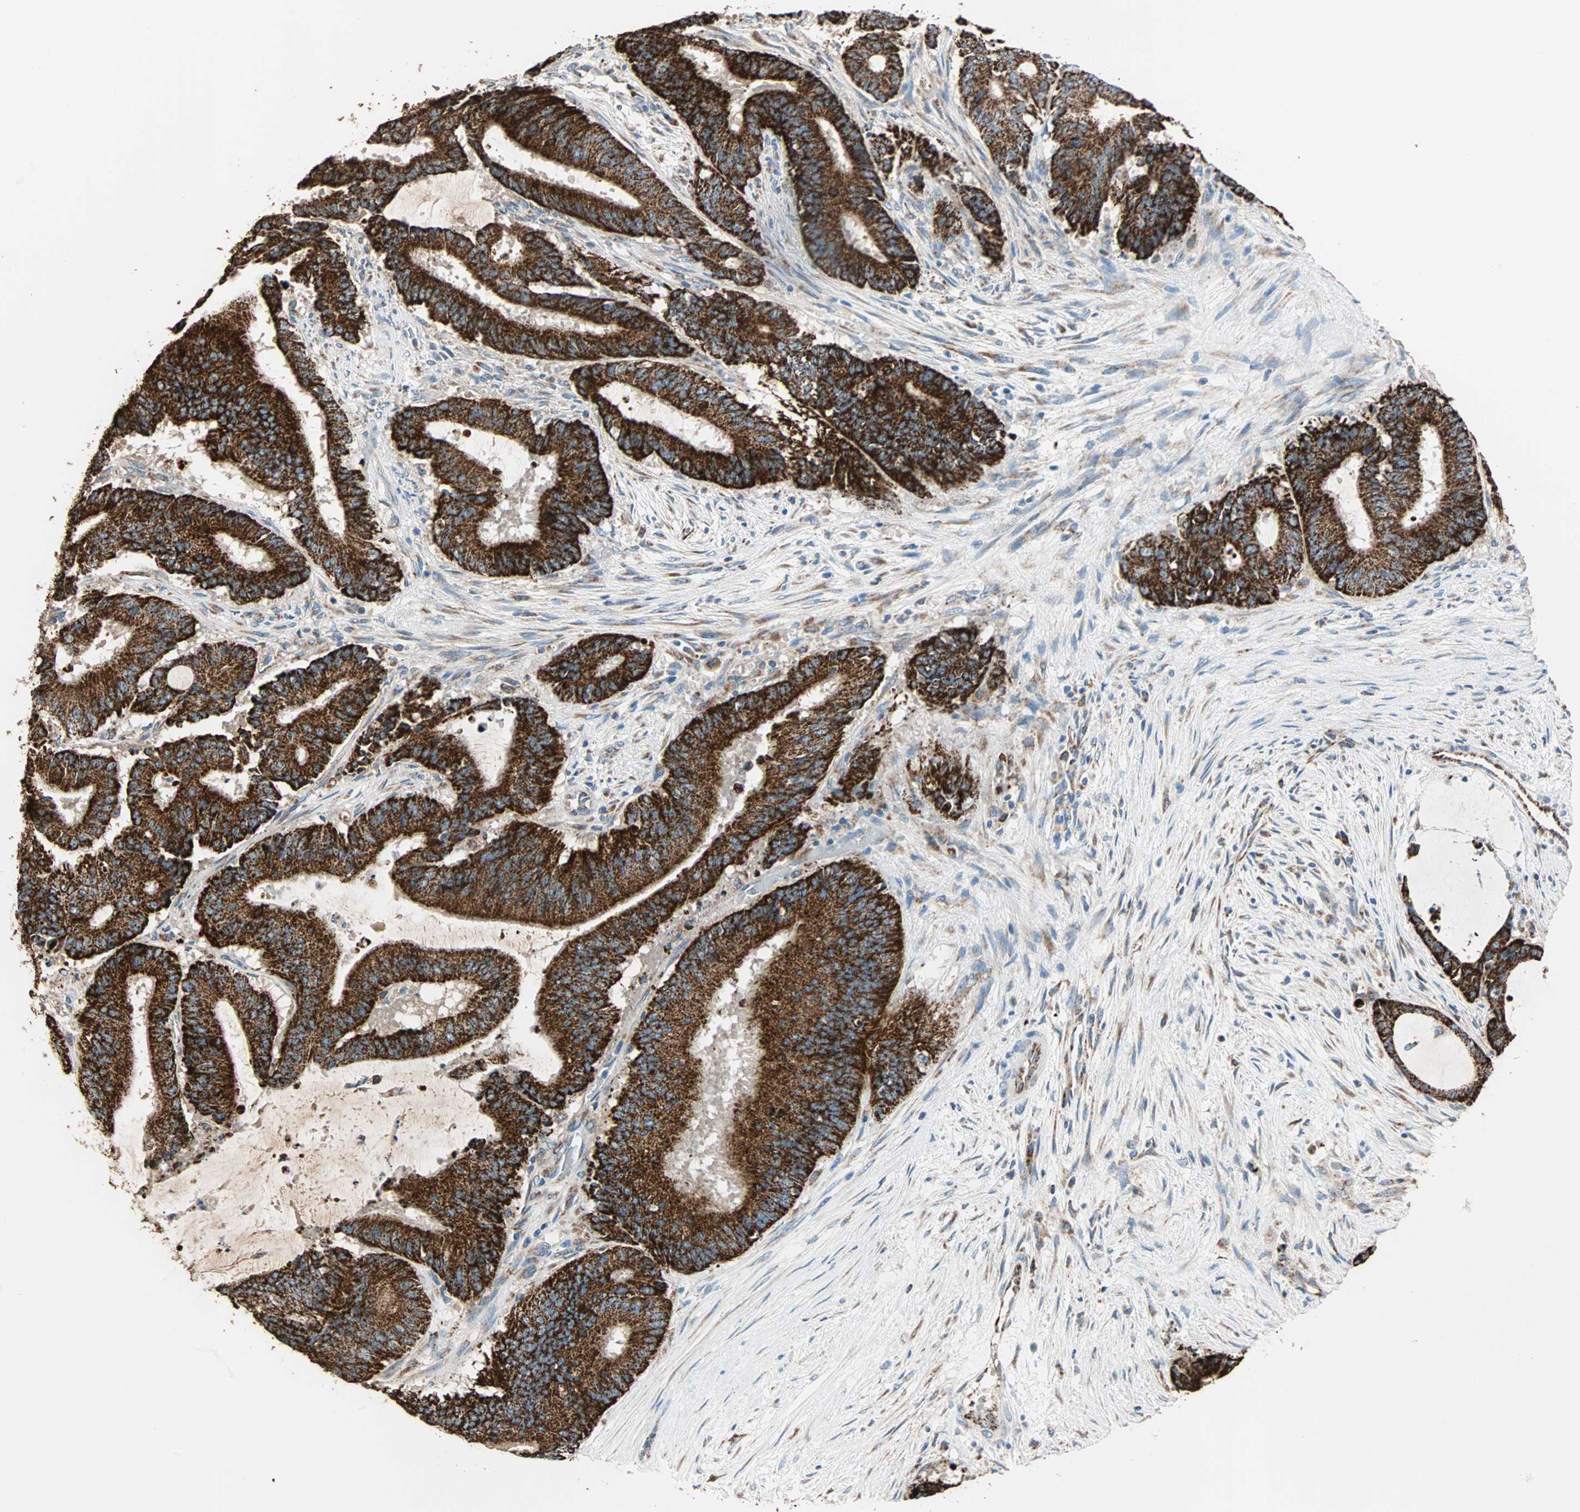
{"staining": {"intensity": "strong", "quantity": ">75%", "location": "cytoplasmic/membranous"}, "tissue": "liver cancer", "cell_type": "Tumor cells", "image_type": "cancer", "snomed": [{"axis": "morphology", "description": "Cholangiocarcinoma"}, {"axis": "topography", "description": "Liver"}], "caption": "Cholangiocarcinoma (liver) stained for a protein (brown) reveals strong cytoplasmic/membranous positive expression in about >75% of tumor cells.", "gene": "TST", "patient": {"sex": "female", "age": 73}}